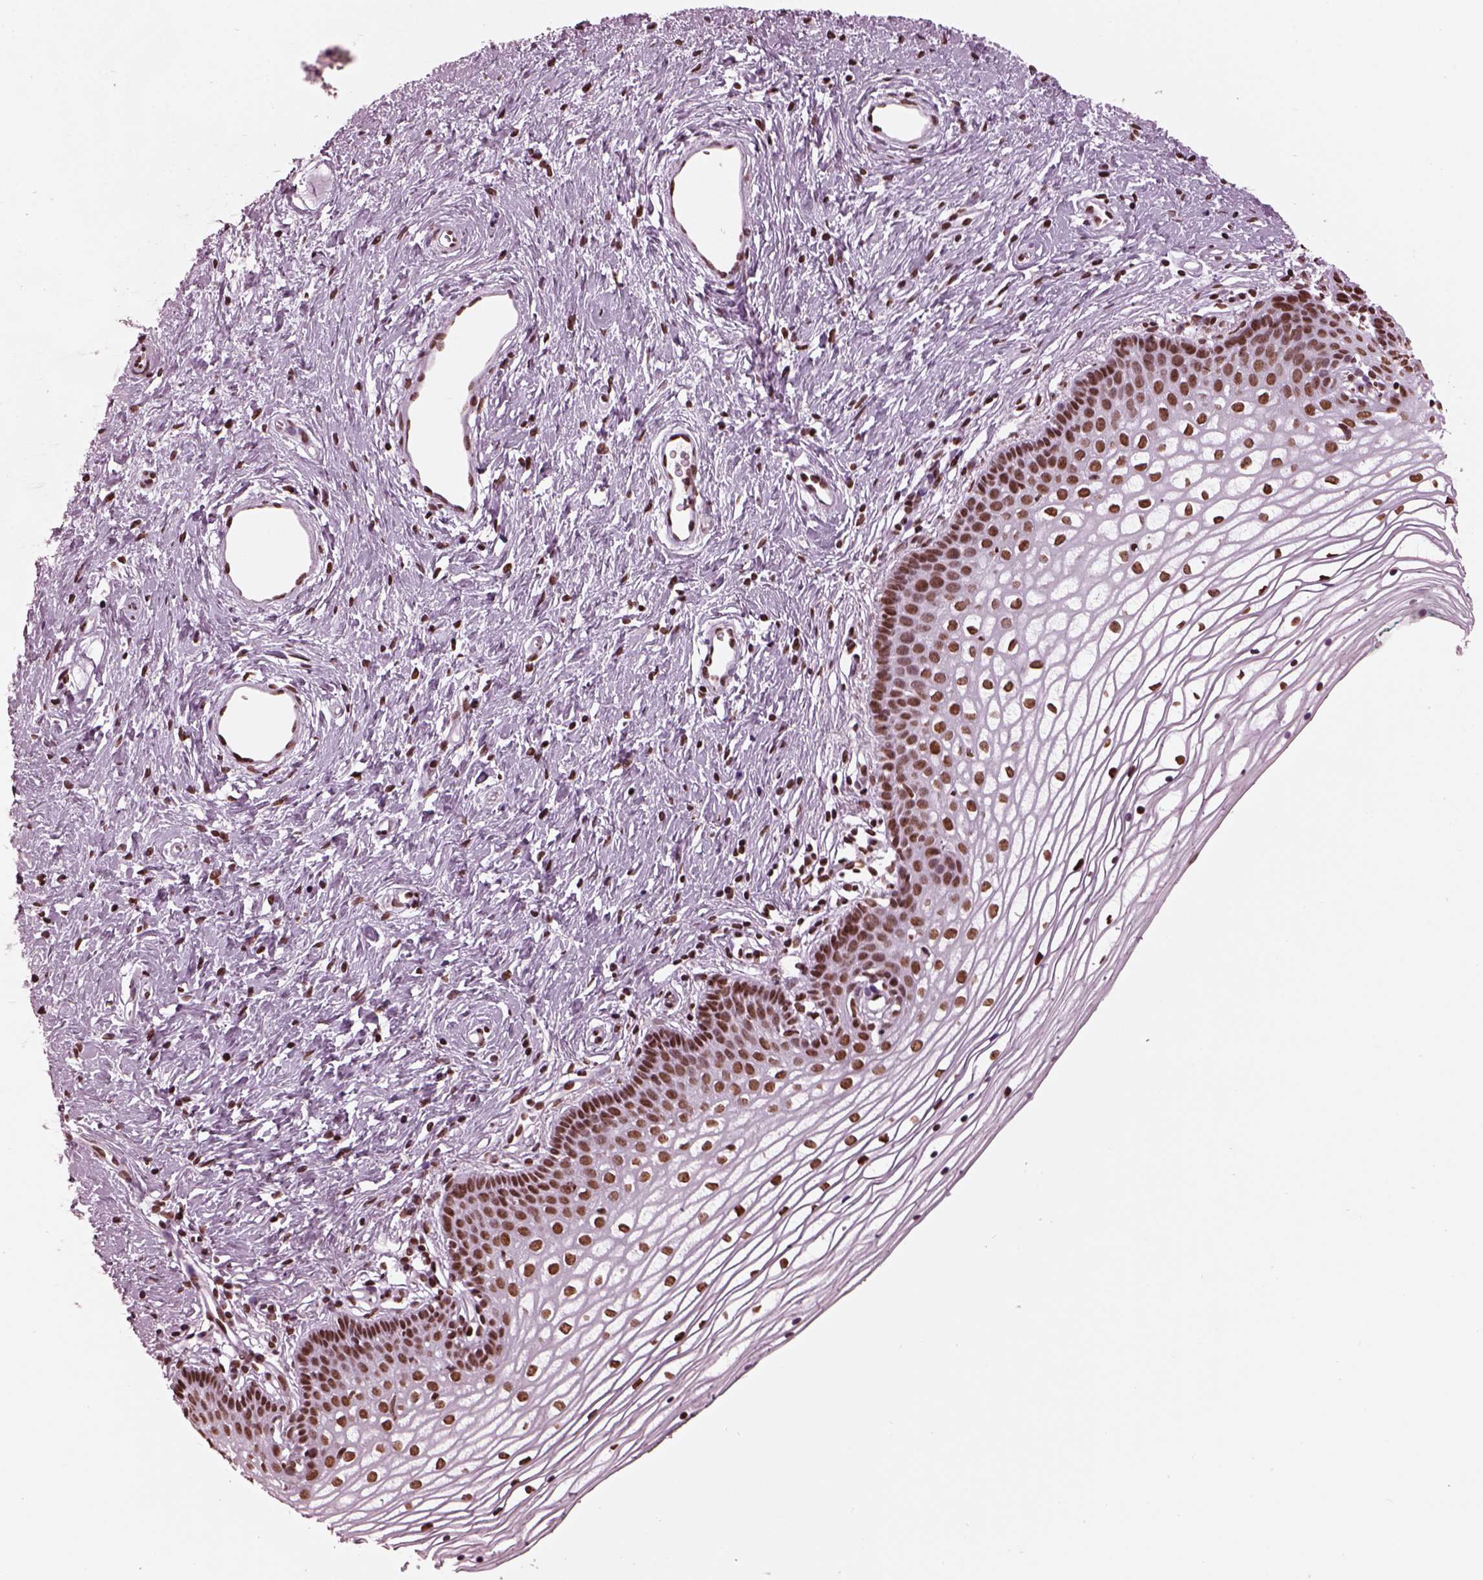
{"staining": {"intensity": "moderate", "quantity": ">75%", "location": "nuclear"}, "tissue": "vagina", "cell_type": "Squamous epithelial cells", "image_type": "normal", "snomed": [{"axis": "morphology", "description": "Normal tissue, NOS"}, {"axis": "topography", "description": "Vagina"}], "caption": "Immunohistochemistry (IHC) of benign vagina displays medium levels of moderate nuclear expression in approximately >75% of squamous epithelial cells.", "gene": "CBFA2T3", "patient": {"sex": "female", "age": 36}}